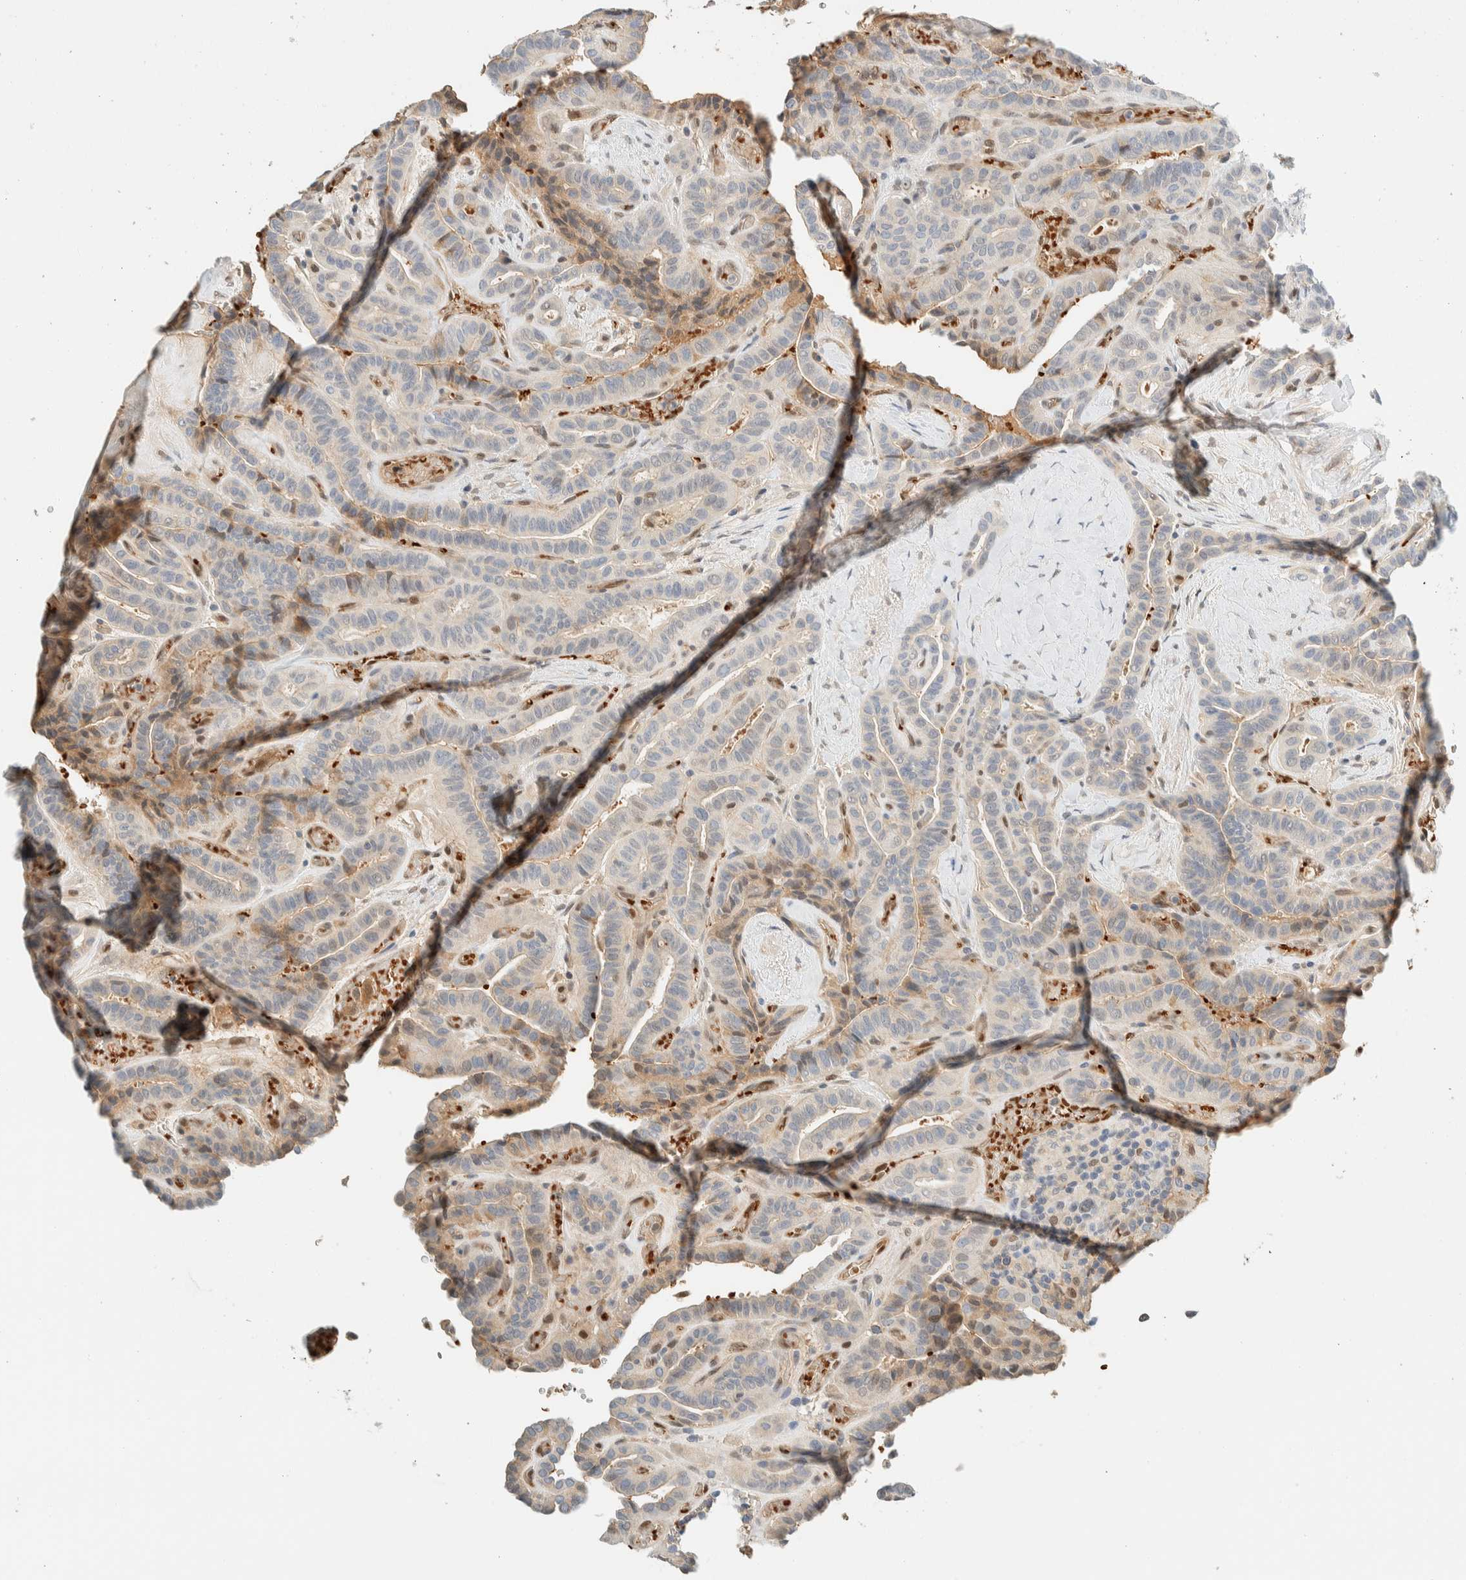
{"staining": {"intensity": "weak", "quantity": "25%-75%", "location": "cytoplasmic/membranous,nuclear"}, "tissue": "thyroid cancer", "cell_type": "Tumor cells", "image_type": "cancer", "snomed": [{"axis": "morphology", "description": "Papillary adenocarcinoma, NOS"}, {"axis": "topography", "description": "Thyroid gland"}], "caption": "A histopathology image showing weak cytoplasmic/membranous and nuclear positivity in approximately 25%-75% of tumor cells in papillary adenocarcinoma (thyroid), as visualized by brown immunohistochemical staining.", "gene": "TSTD2", "patient": {"sex": "male", "age": 77}}